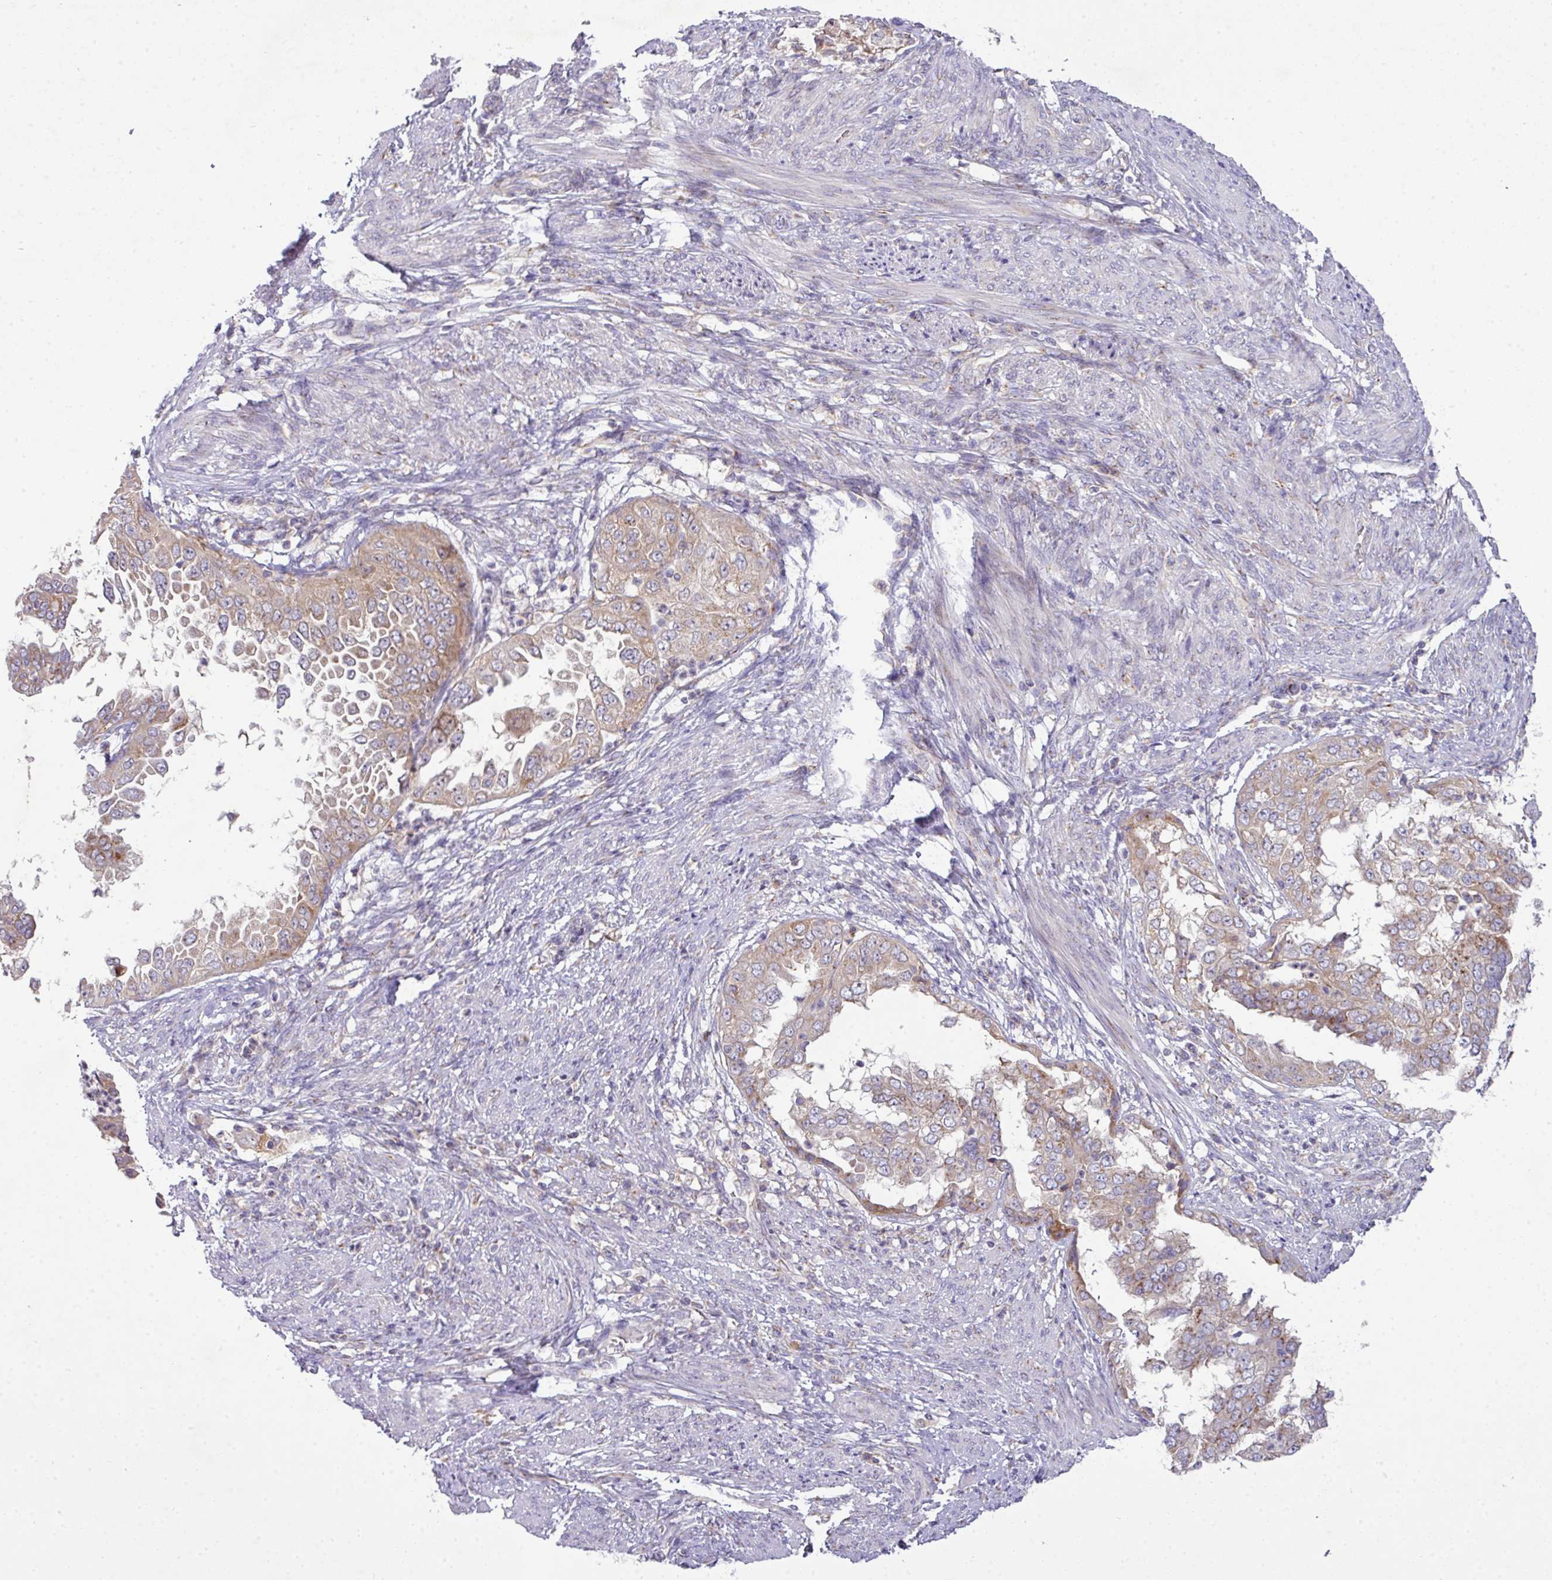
{"staining": {"intensity": "weak", "quantity": ">75%", "location": "cytoplasmic/membranous"}, "tissue": "endometrial cancer", "cell_type": "Tumor cells", "image_type": "cancer", "snomed": [{"axis": "morphology", "description": "Adenocarcinoma, NOS"}, {"axis": "topography", "description": "Endometrium"}], "caption": "Adenocarcinoma (endometrial) stained with a protein marker displays weak staining in tumor cells.", "gene": "VTI1A", "patient": {"sex": "female", "age": 85}}